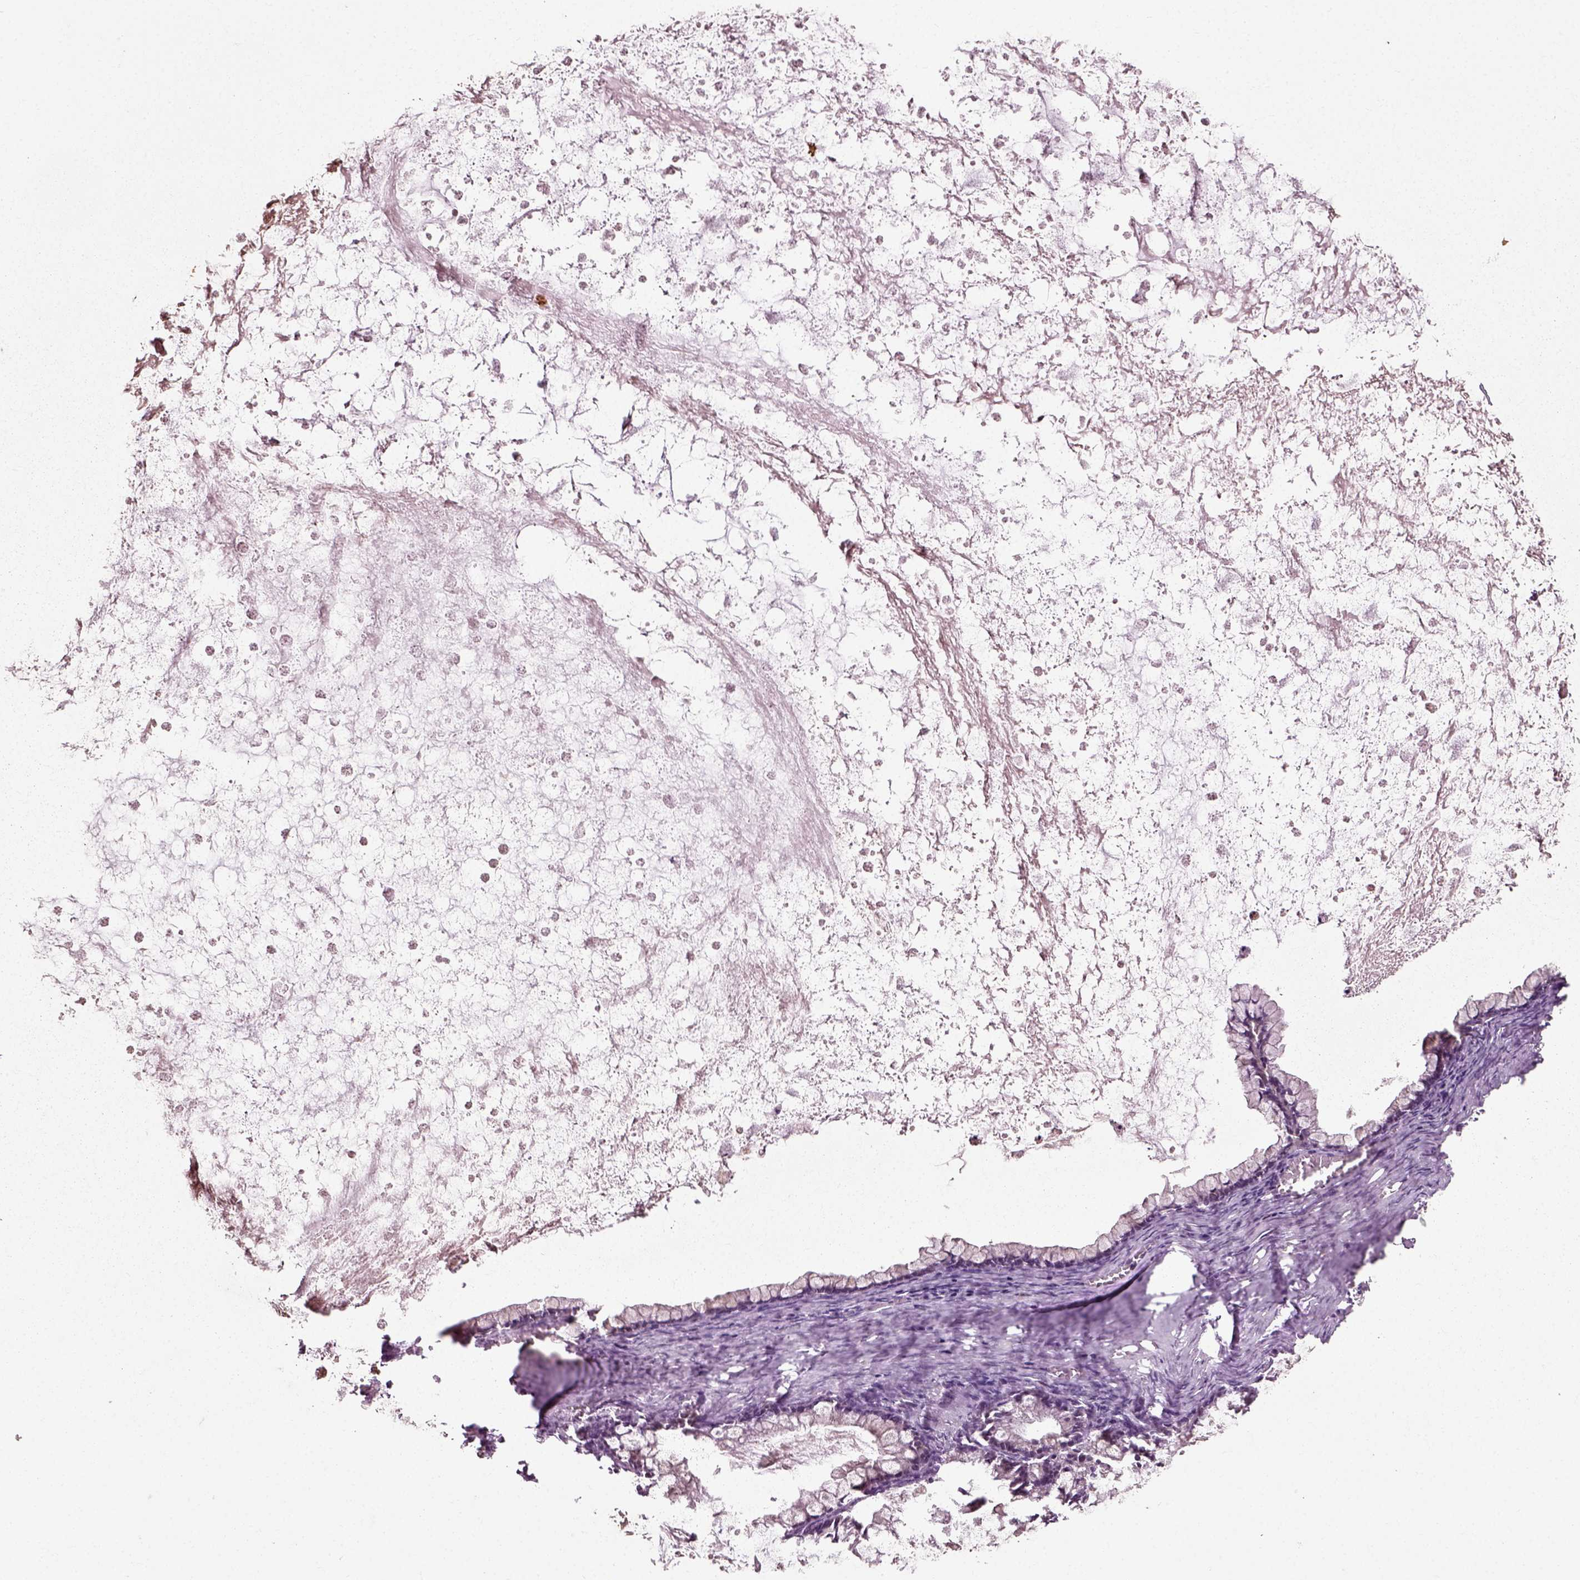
{"staining": {"intensity": "negative", "quantity": "none", "location": "none"}, "tissue": "ovarian cancer", "cell_type": "Tumor cells", "image_type": "cancer", "snomed": [{"axis": "morphology", "description": "Cystadenocarcinoma, mucinous, NOS"}, {"axis": "topography", "description": "Ovary"}], "caption": "Tumor cells show no significant protein positivity in ovarian cancer. The staining is performed using DAB brown chromogen with nuclei counter-stained in using hematoxylin.", "gene": "PLCD3", "patient": {"sex": "female", "age": 67}}